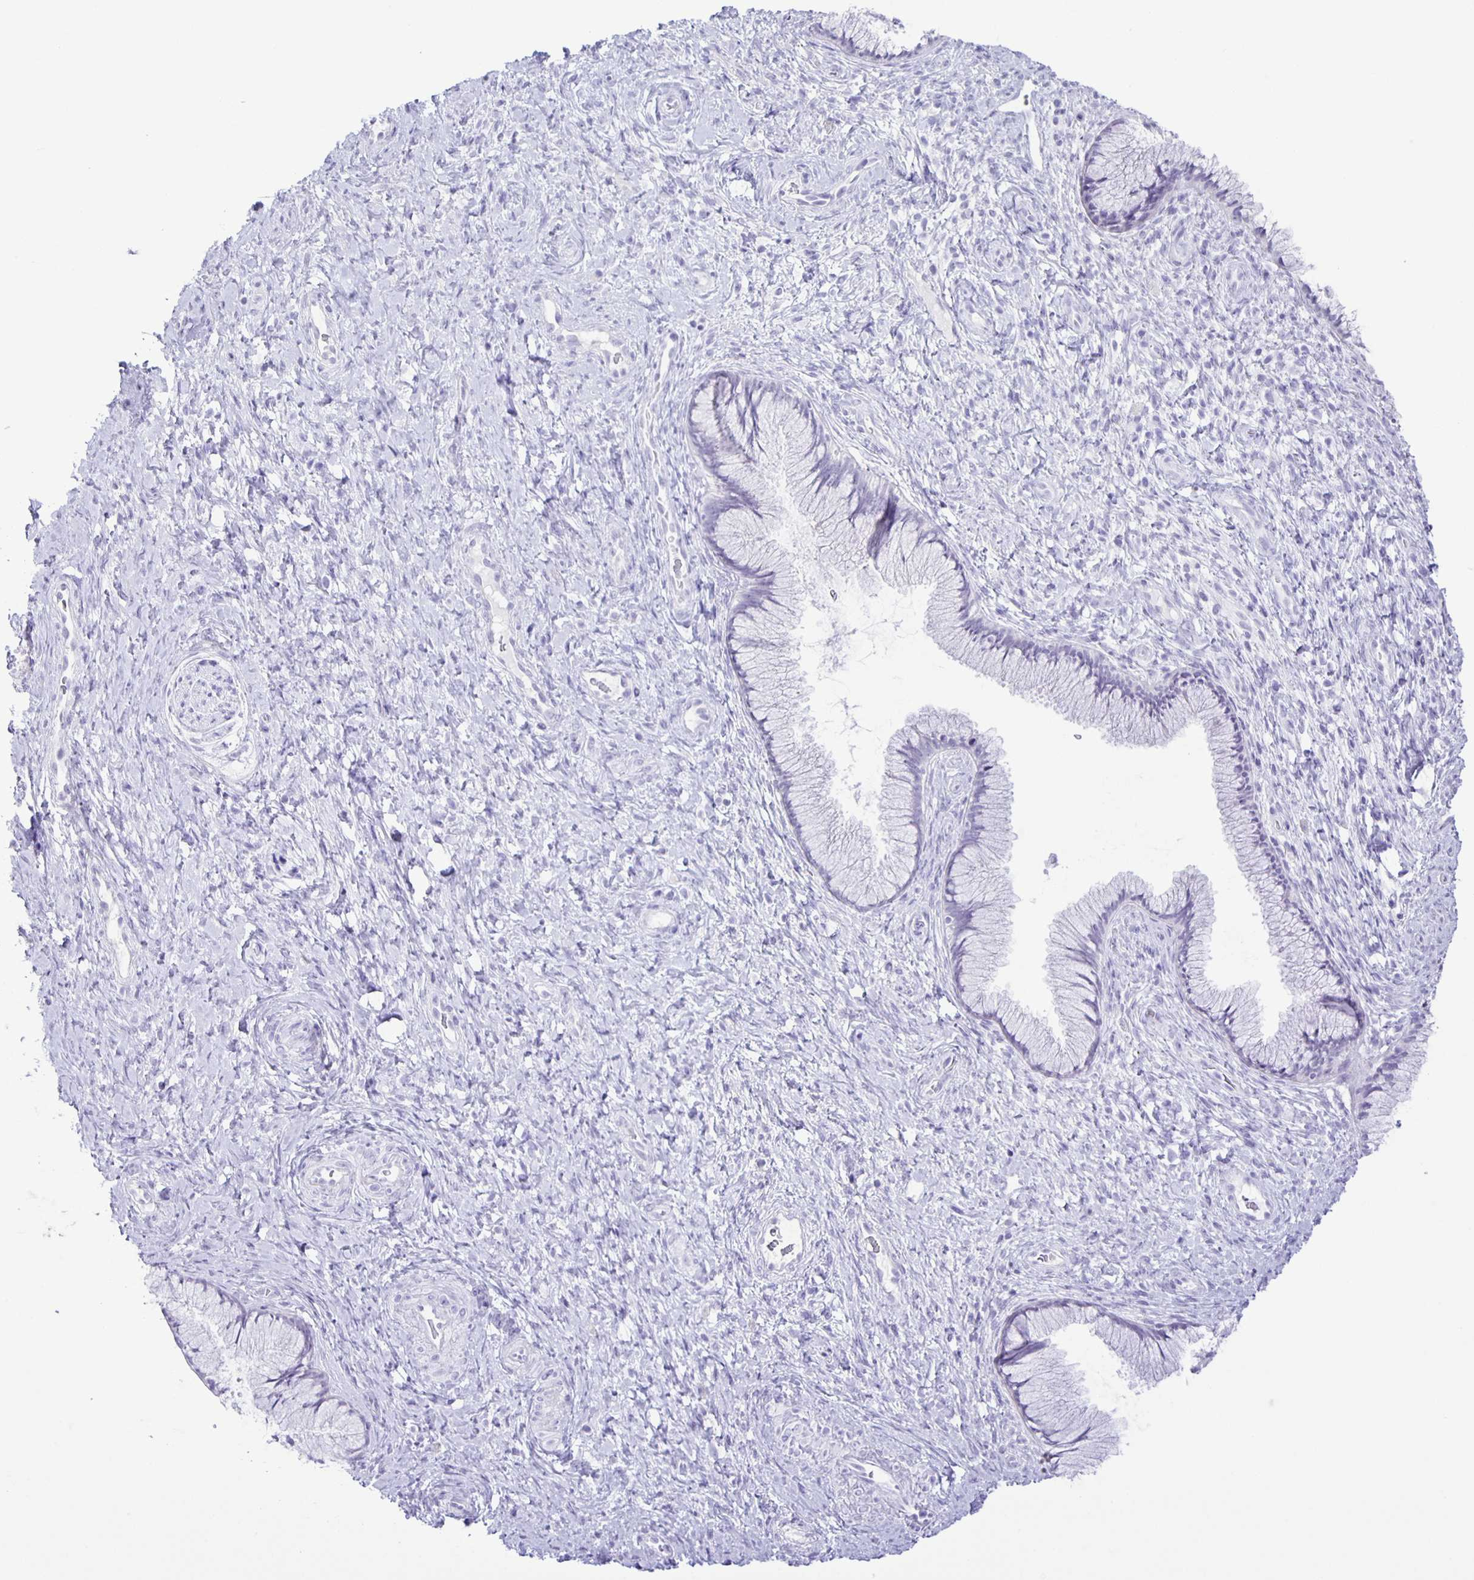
{"staining": {"intensity": "negative", "quantity": "none", "location": "none"}, "tissue": "cervix", "cell_type": "Glandular cells", "image_type": "normal", "snomed": [{"axis": "morphology", "description": "Normal tissue, NOS"}, {"axis": "topography", "description": "Cervix"}], "caption": "Protein analysis of normal cervix exhibits no significant expression in glandular cells. (DAB (3,3'-diaminobenzidine) immunohistochemistry with hematoxylin counter stain).", "gene": "EZHIP", "patient": {"sex": "female", "age": 34}}